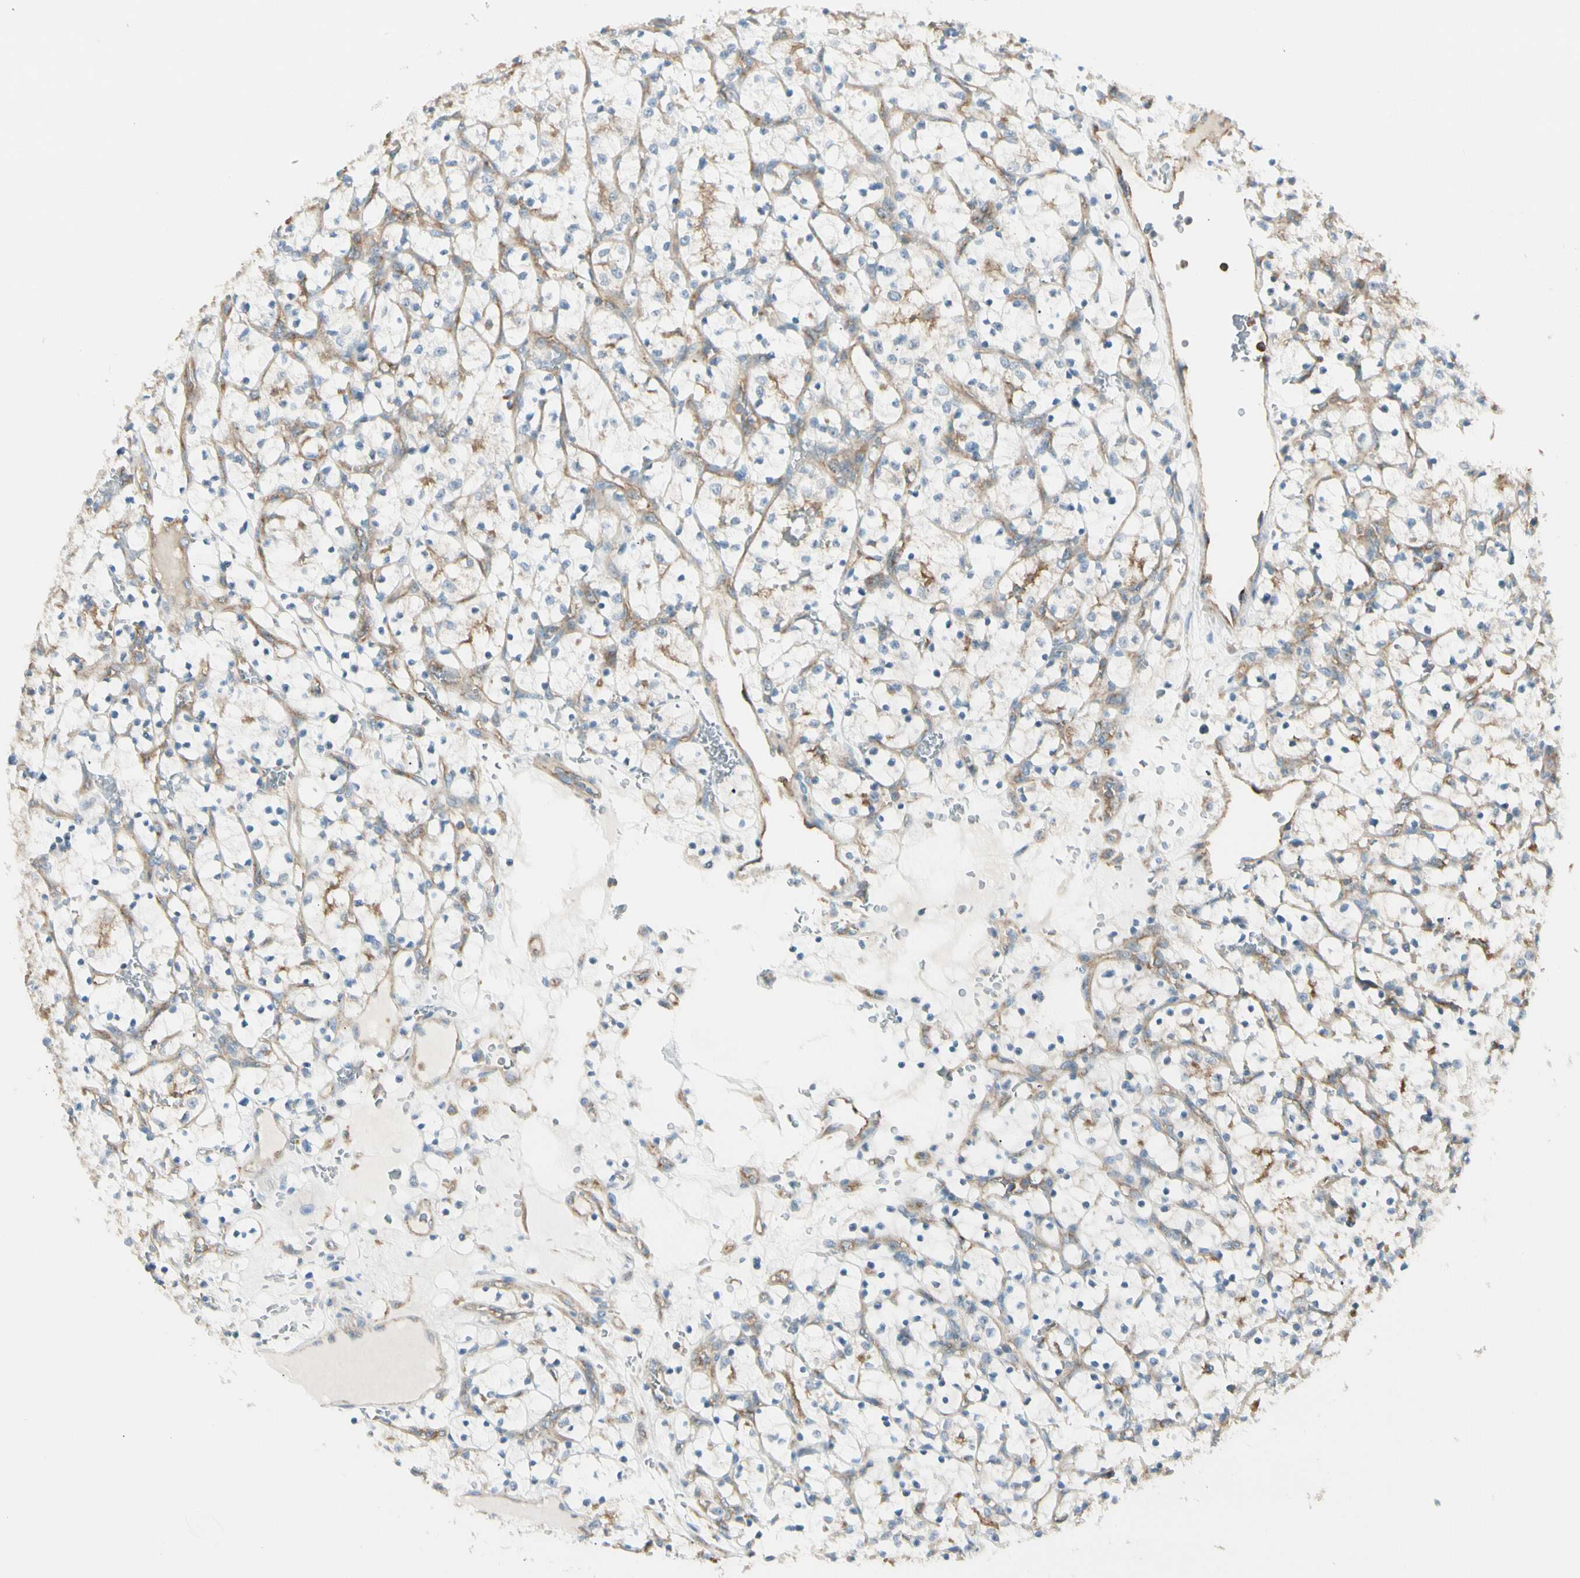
{"staining": {"intensity": "weak", "quantity": ">75%", "location": "cytoplasmic/membranous"}, "tissue": "renal cancer", "cell_type": "Tumor cells", "image_type": "cancer", "snomed": [{"axis": "morphology", "description": "Adenocarcinoma, NOS"}, {"axis": "topography", "description": "Kidney"}], "caption": "Immunohistochemical staining of renal adenocarcinoma demonstrates low levels of weak cytoplasmic/membranous protein staining in about >75% of tumor cells.", "gene": "AGFG1", "patient": {"sex": "female", "age": 69}}